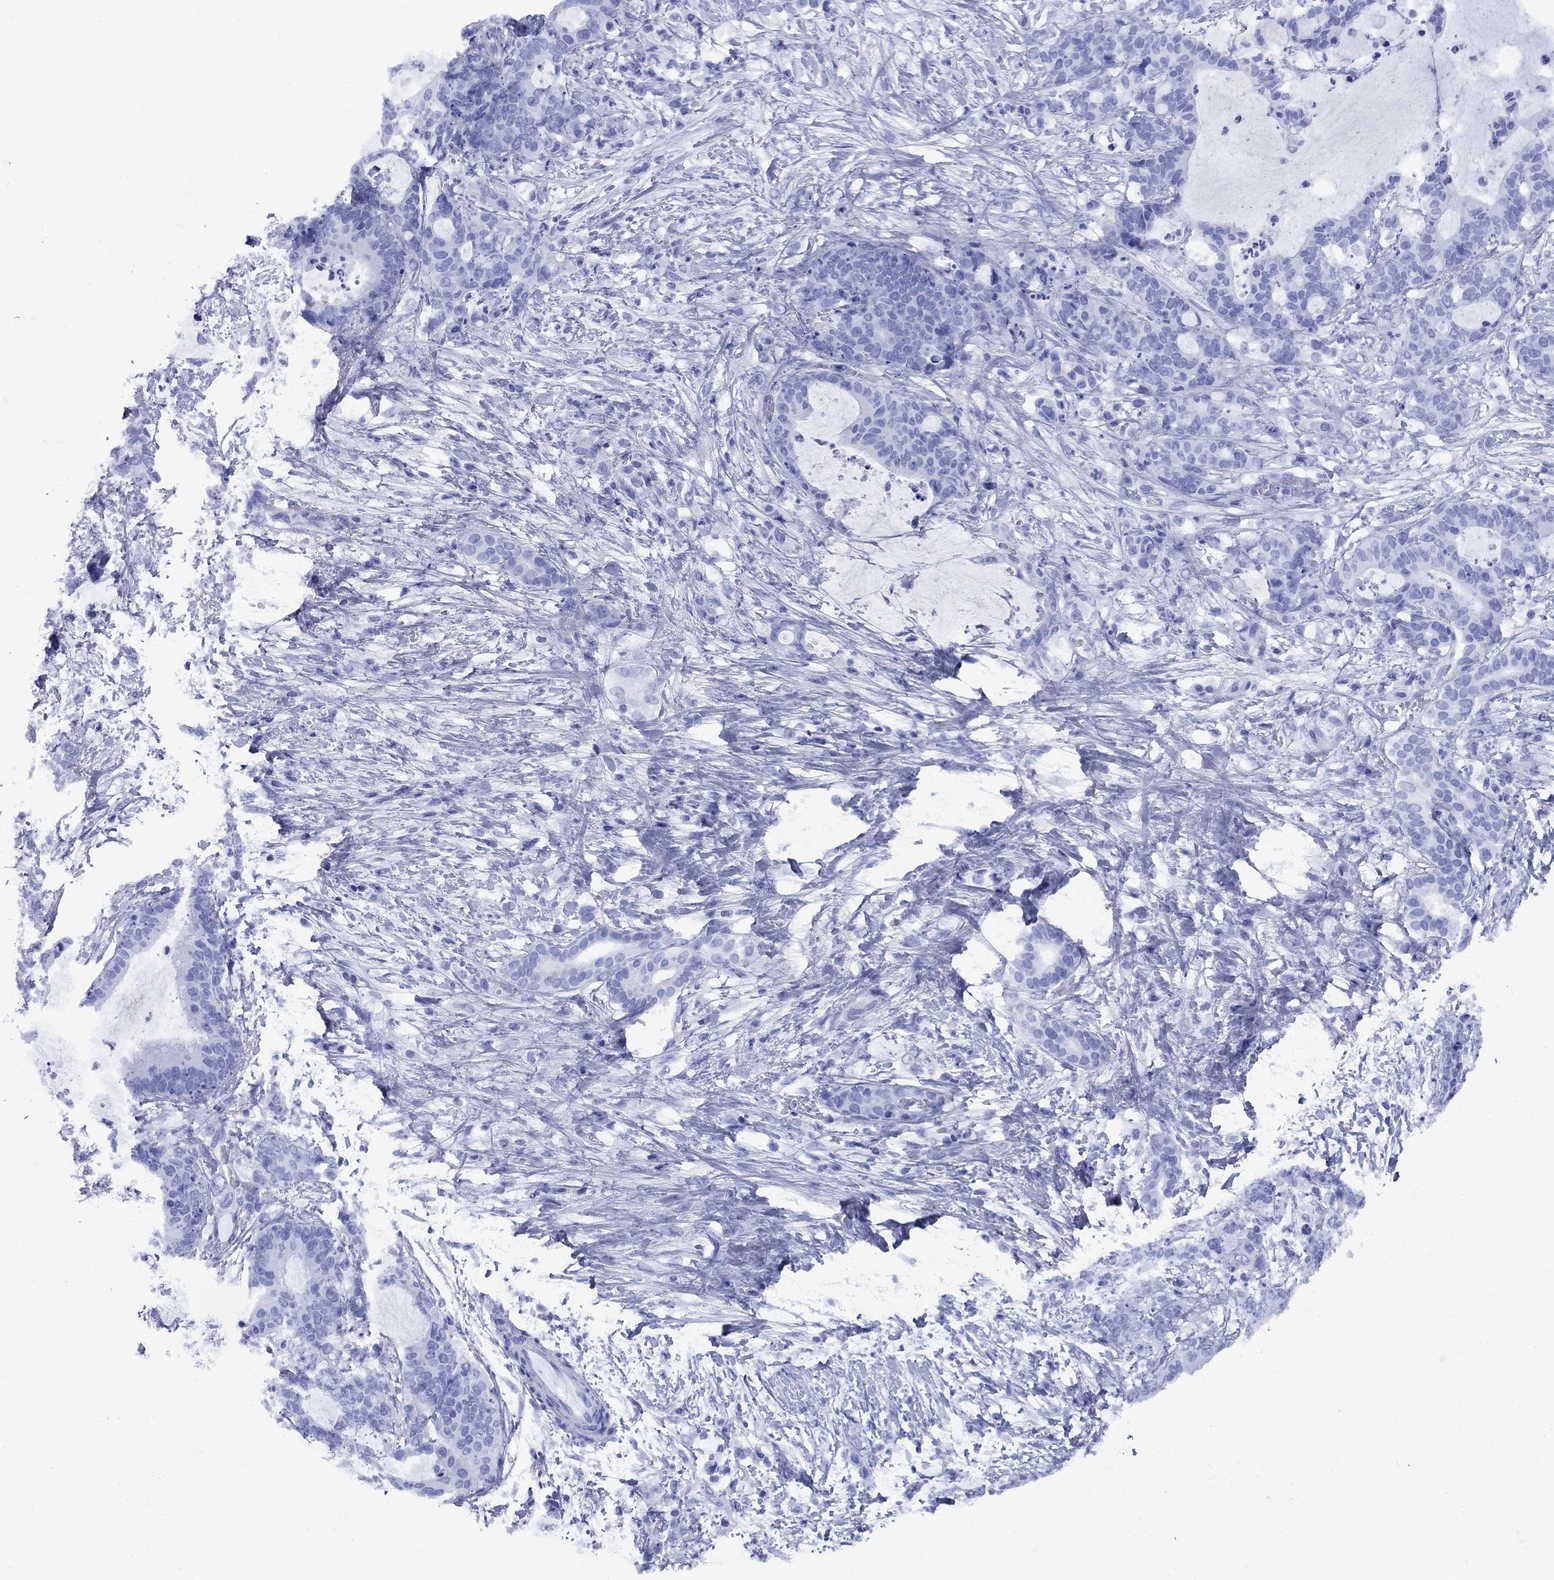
{"staining": {"intensity": "negative", "quantity": "none", "location": "none"}, "tissue": "liver cancer", "cell_type": "Tumor cells", "image_type": "cancer", "snomed": [{"axis": "morphology", "description": "Cholangiocarcinoma"}, {"axis": "topography", "description": "Liver"}], "caption": "DAB (3,3'-diaminobenzidine) immunohistochemical staining of human liver cancer reveals no significant positivity in tumor cells.", "gene": "SMCP", "patient": {"sex": "female", "age": 73}}